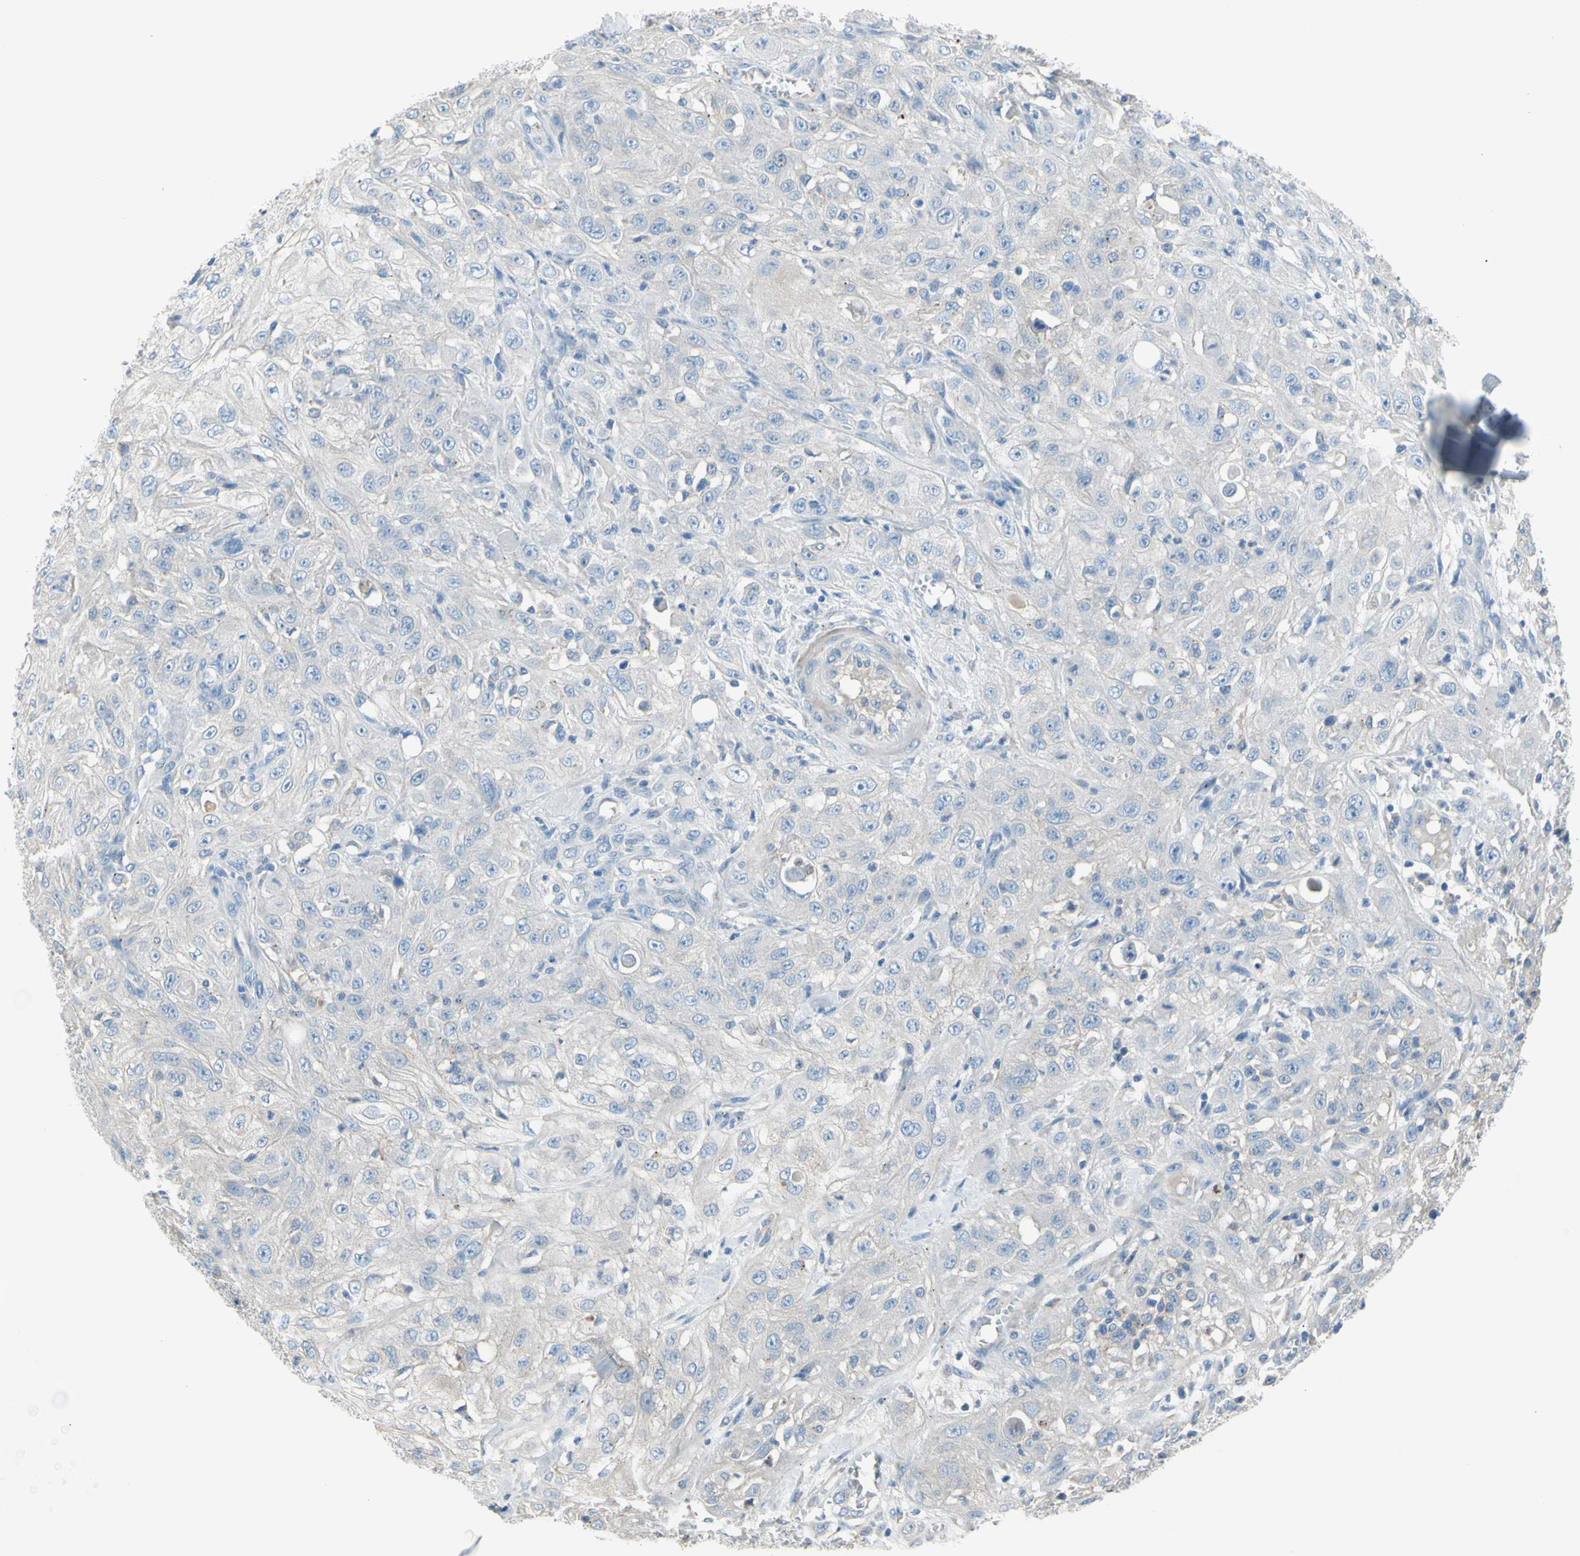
{"staining": {"intensity": "negative", "quantity": "none", "location": "none"}, "tissue": "skin cancer", "cell_type": "Tumor cells", "image_type": "cancer", "snomed": [{"axis": "morphology", "description": "Squamous cell carcinoma, NOS"}, {"axis": "morphology", "description": "Squamous cell carcinoma, metastatic, NOS"}, {"axis": "topography", "description": "Skin"}, {"axis": "topography", "description": "Lymph node"}], "caption": "This is a histopathology image of immunohistochemistry (IHC) staining of metastatic squamous cell carcinoma (skin), which shows no staining in tumor cells.", "gene": "TMEM59L", "patient": {"sex": "male", "age": 75}}